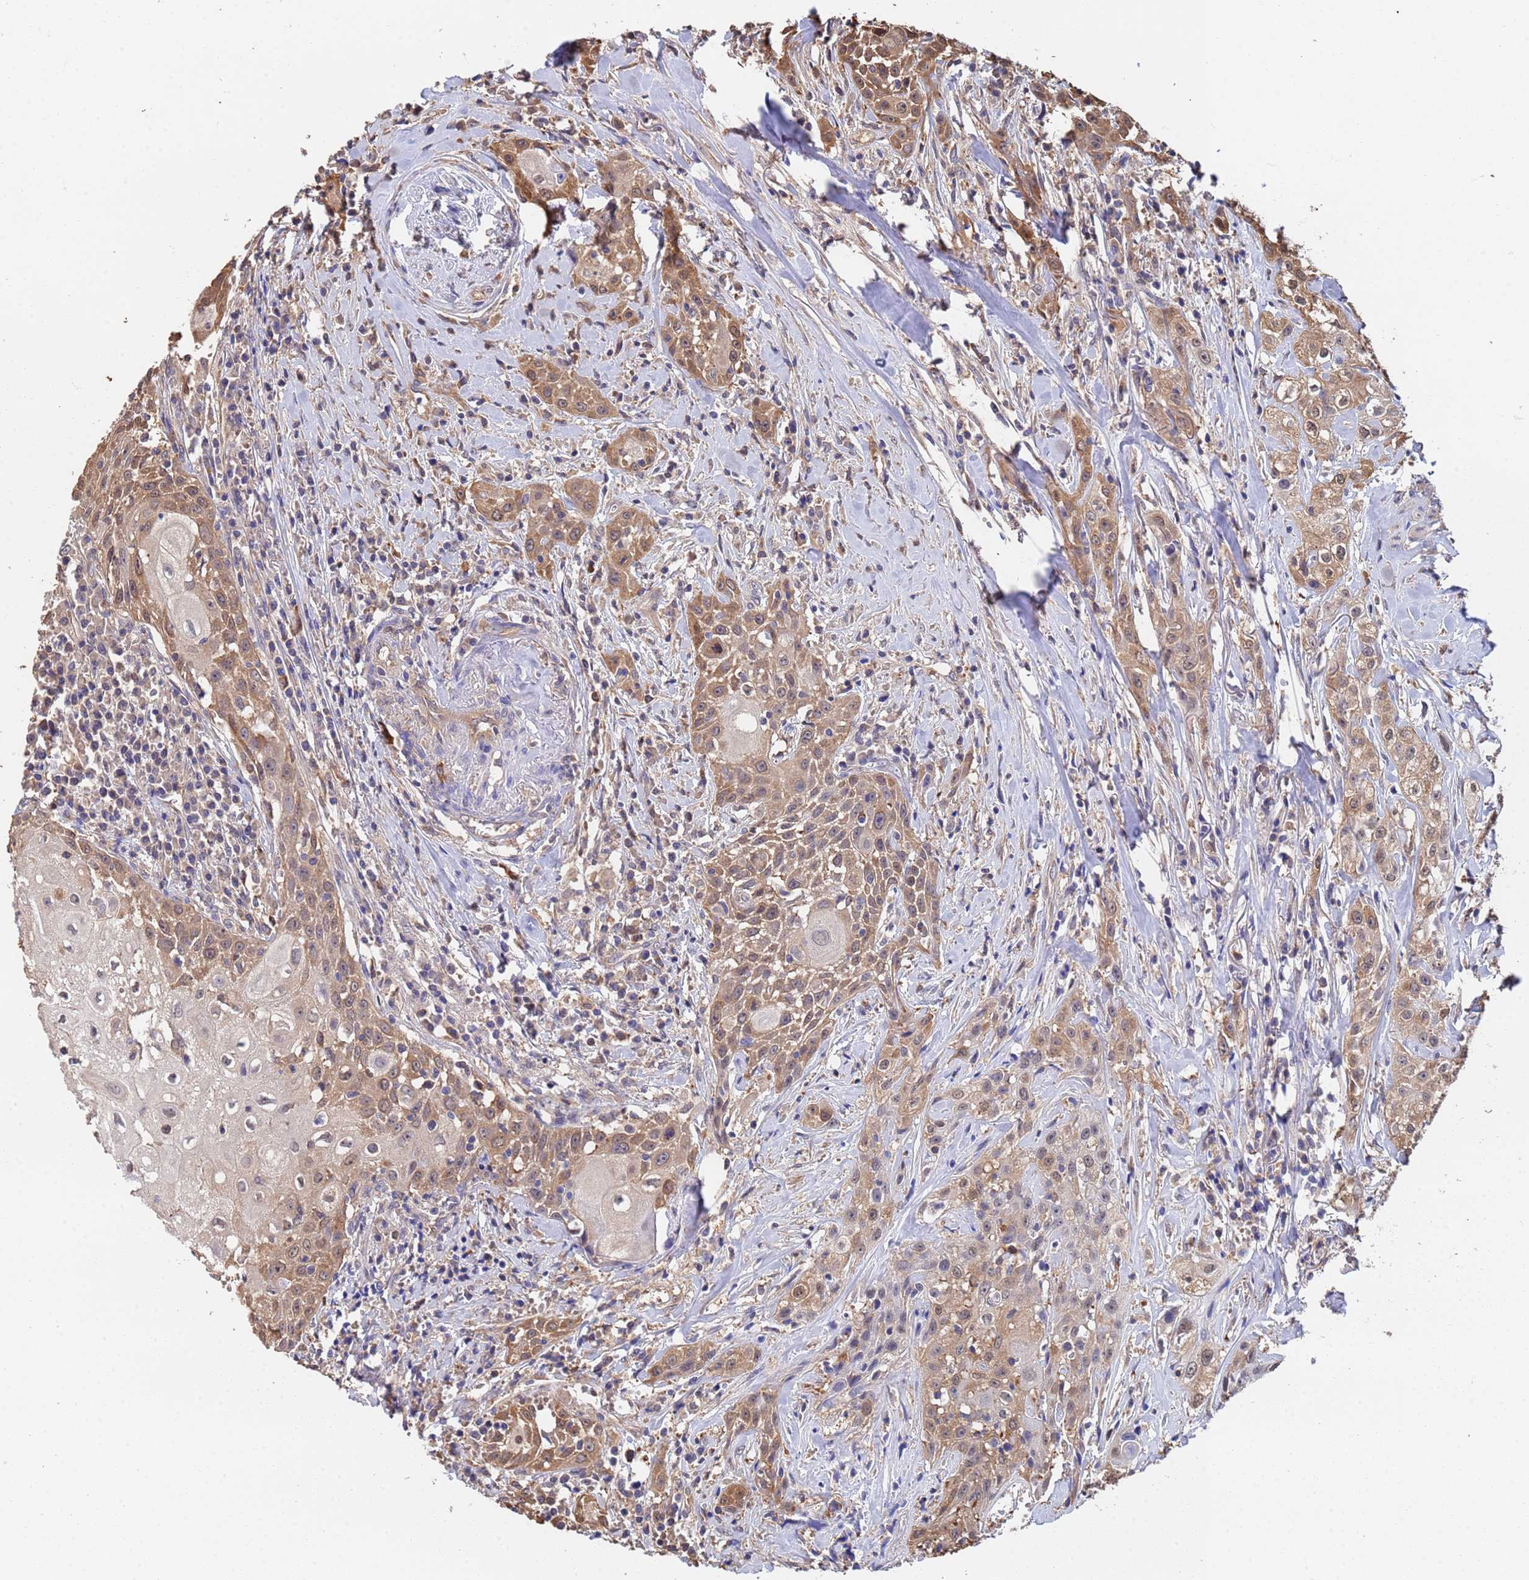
{"staining": {"intensity": "moderate", "quantity": ">75%", "location": "cytoplasmic/membranous,nuclear"}, "tissue": "head and neck cancer", "cell_type": "Tumor cells", "image_type": "cancer", "snomed": [{"axis": "morphology", "description": "Squamous cell carcinoma, NOS"}, {"axis": "topography", "description": "Oral tissue"}, {"axis": "topography", "description": "Head-Neck"}], "caption": "Brown immunohistochemical staining in squamous cell carcinoma (head and neck) reveals moderate cytoplasmic/membranous and nuclear staining in about >75% of tumor cells. (Stains: DAB (3,3'-diaminobenzidine) in brown, nuclei in blue, Microscopy: brightfield microscopy at high magnification).", "gene": "FAM25A", "patient": {"sex": "female", "age": 82}}